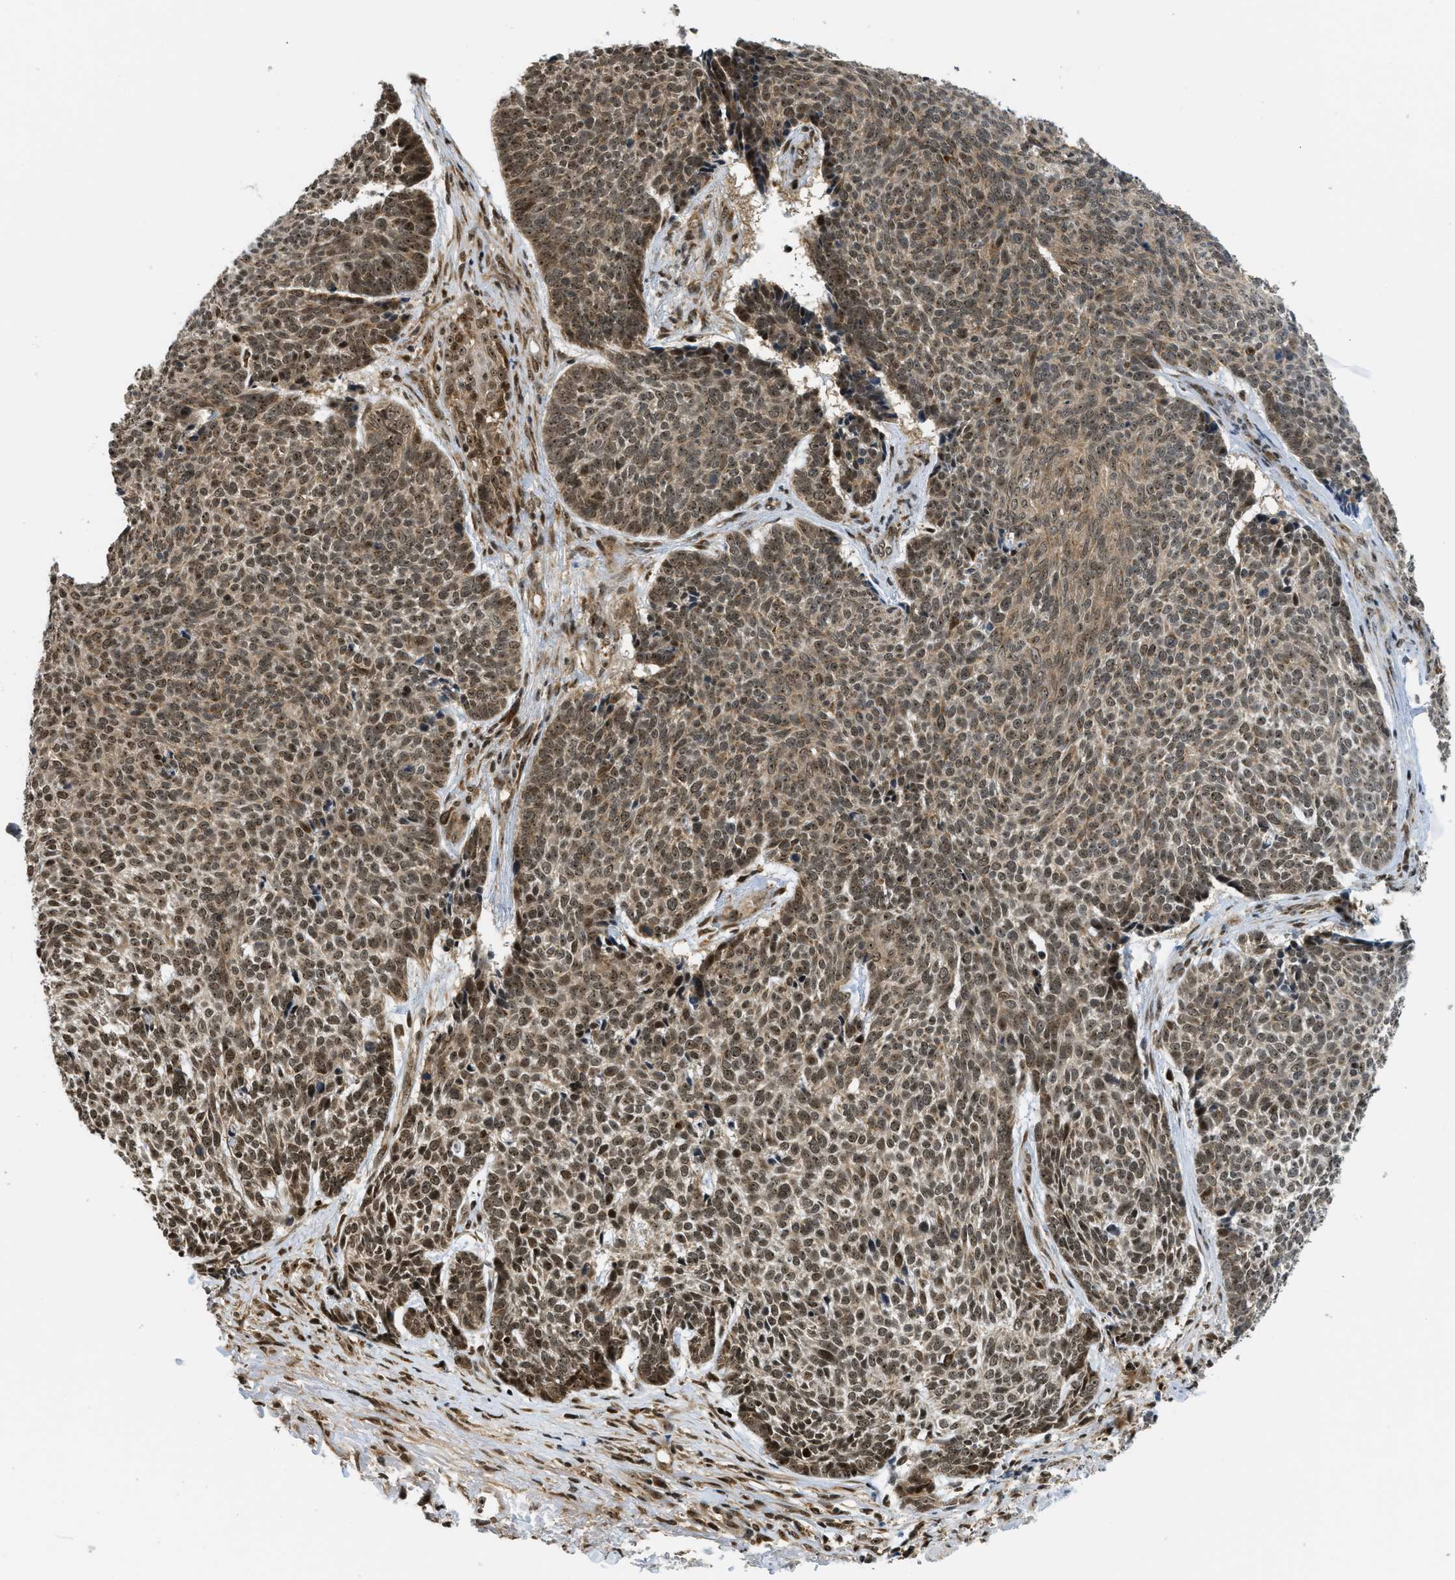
{"staining": {"intensity": "moderate", "quantity": ">75%", "location": "nuclear"}, "tissue": "skin cancer", "cell_type": "Tumor cells", "image_type": "cancer", "snomed": [{"axis": "morphology", "description": "Basal cell carcinoma"}, {"axis": "topography", "description": "Skin"}], "caption": "Skin cancer stained with DAB (3,3'-diaminobenzidine) immunohistochemistry (IHC) shows medium levels of moderate nuclear expression in about >75% of tumor cells.", "gene": "TACC1", "patient": {"sex": "male", "age": 84}}